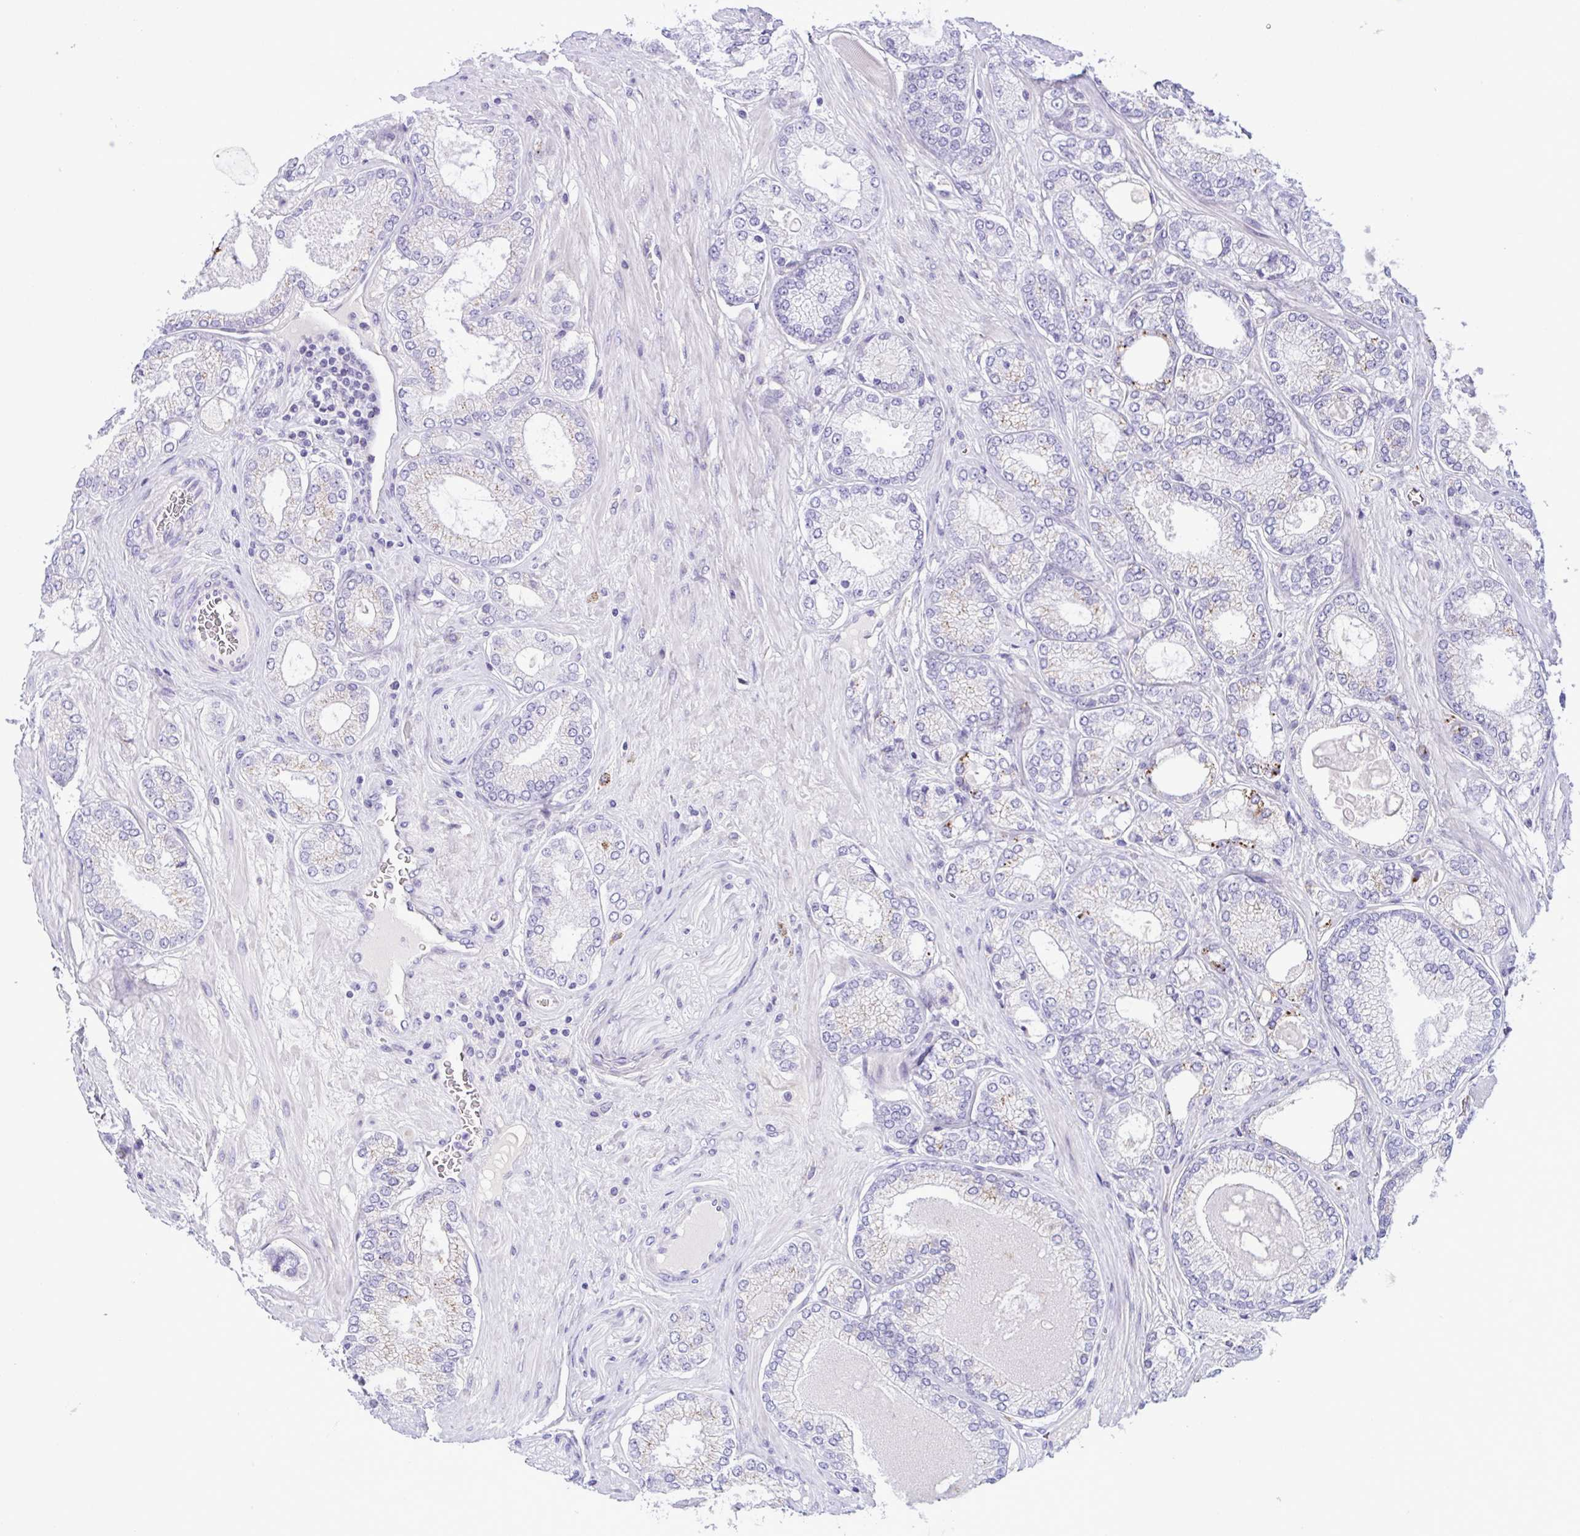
{"staining": {"intensity": "weak", "quantity": "<25%", "location": "cytoplasmic/membranous"}, "tissue": "prostate cancer", "cell_type": "Tumor cells", "image_type": "cancer", "snomed": [{"axis": "morphology", "description": "Adenocarcinoma, High grade"}, {"axis": "topography", "description": "Prostate"}], "caption": "Tumor cells are negative for brown protein staining in prostate cancer (adenocarcinoma (high-grade)).", "gene": "SREBF1", "patient": {"sex": "male", "age": 68}}